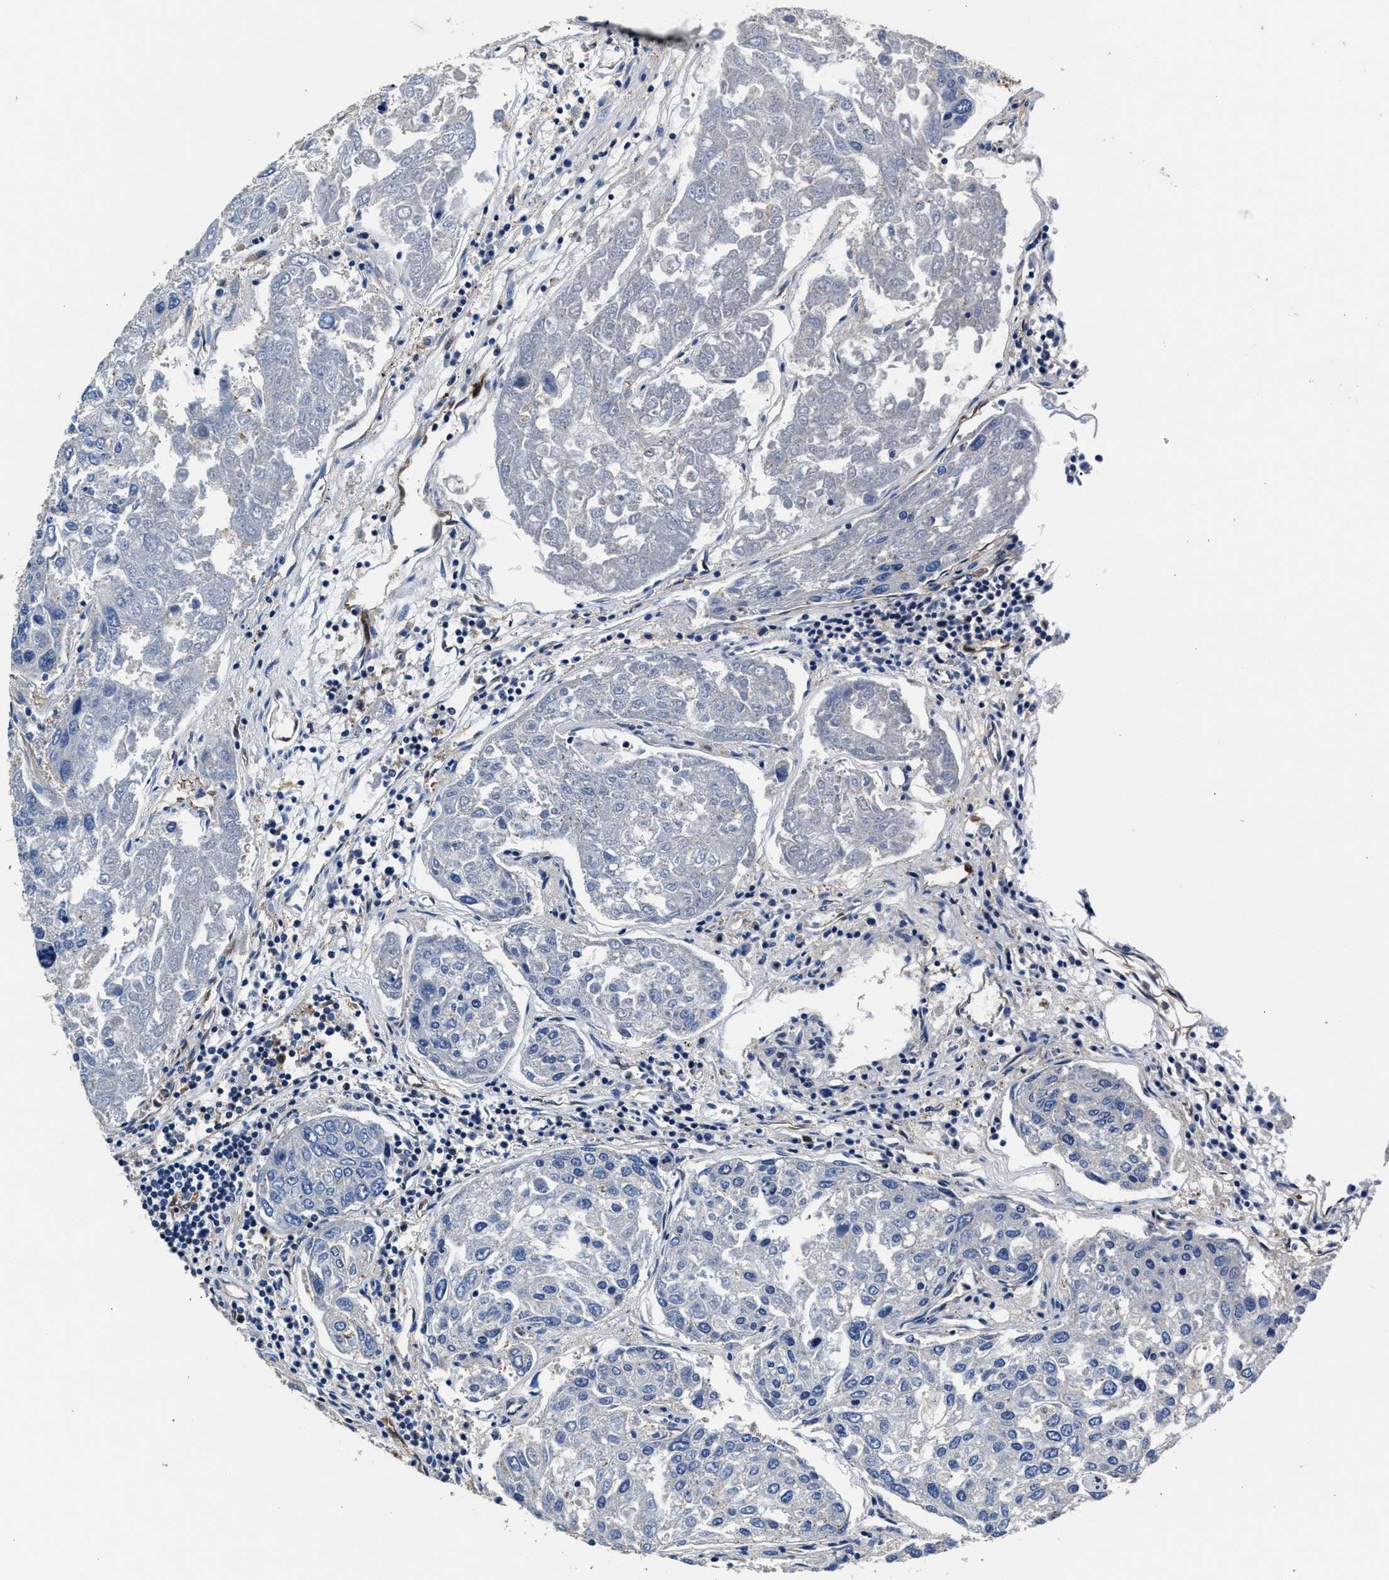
{"staining": {"intensity": "negative", "quantity": "none", "location": "none"}, "tissue": "urothelial cancer", "cell_type": "Tumor cells", "image_type": "cancer", "snomed": [{"axis": "morphology", "description": "Urothelial carcinoma, High grade"}, {"axis": "topography", "description": "Lymph node"}, {"axis": "topography", "description": "Urinary bladder"}], "caption": "High magnification brightfield microscopy of high-grade urothelial carcinoma stained with DAB (3,3'-diaminobenzidine) (brown) and counterstained with hematoxylin (blue): tumor cells show no significant positivity.", "gene": "SH3GL1", "patient": {"sex": "male", "age": 51}}